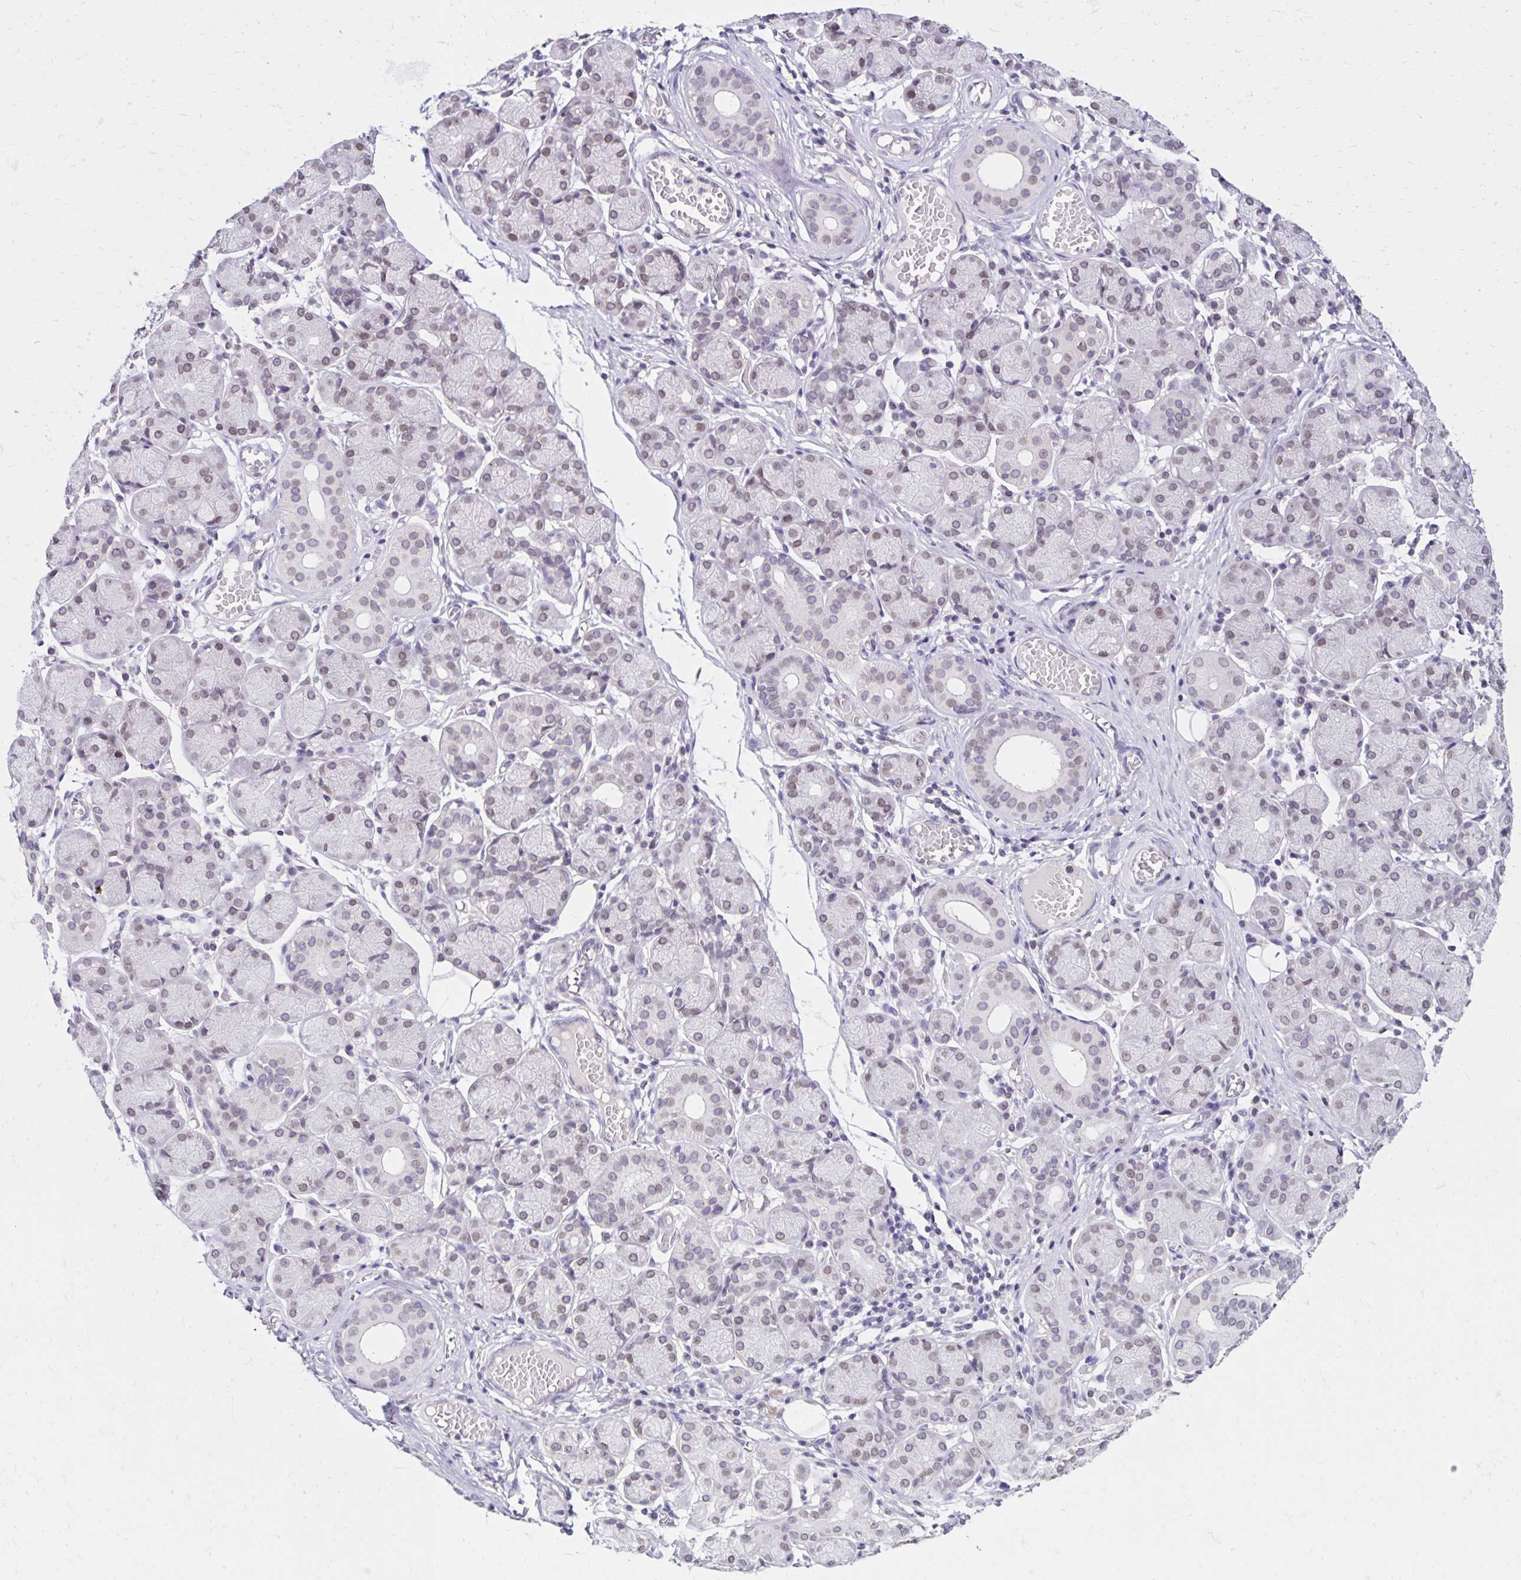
{"staining": {"intensity": "weak", "quantity": "25%-75%", "location": "nuclear"}, "tissue": "salivary gland", "cell_type": "Glandular cells", "image_type": "normal", "snomed": [{"axis": "morphology", "description": "Normal tissue, NOS"}, {"axis": "topography", "description": "Salivary gland"}], "caption": "Immunohistochemical staining of benign human salivary gland demonstrates 25%-75% levels of weak nuclear protein expression in approximately 25%-75% of glandular cells. Using DAB (3,3'-diaminobenzidine) (brown) and hematoxylin (blue) stains, captured at high magnification using brightfield microscopy.", "gene": "FAM166C", "patient": {"sex": "female", "age": 24}}